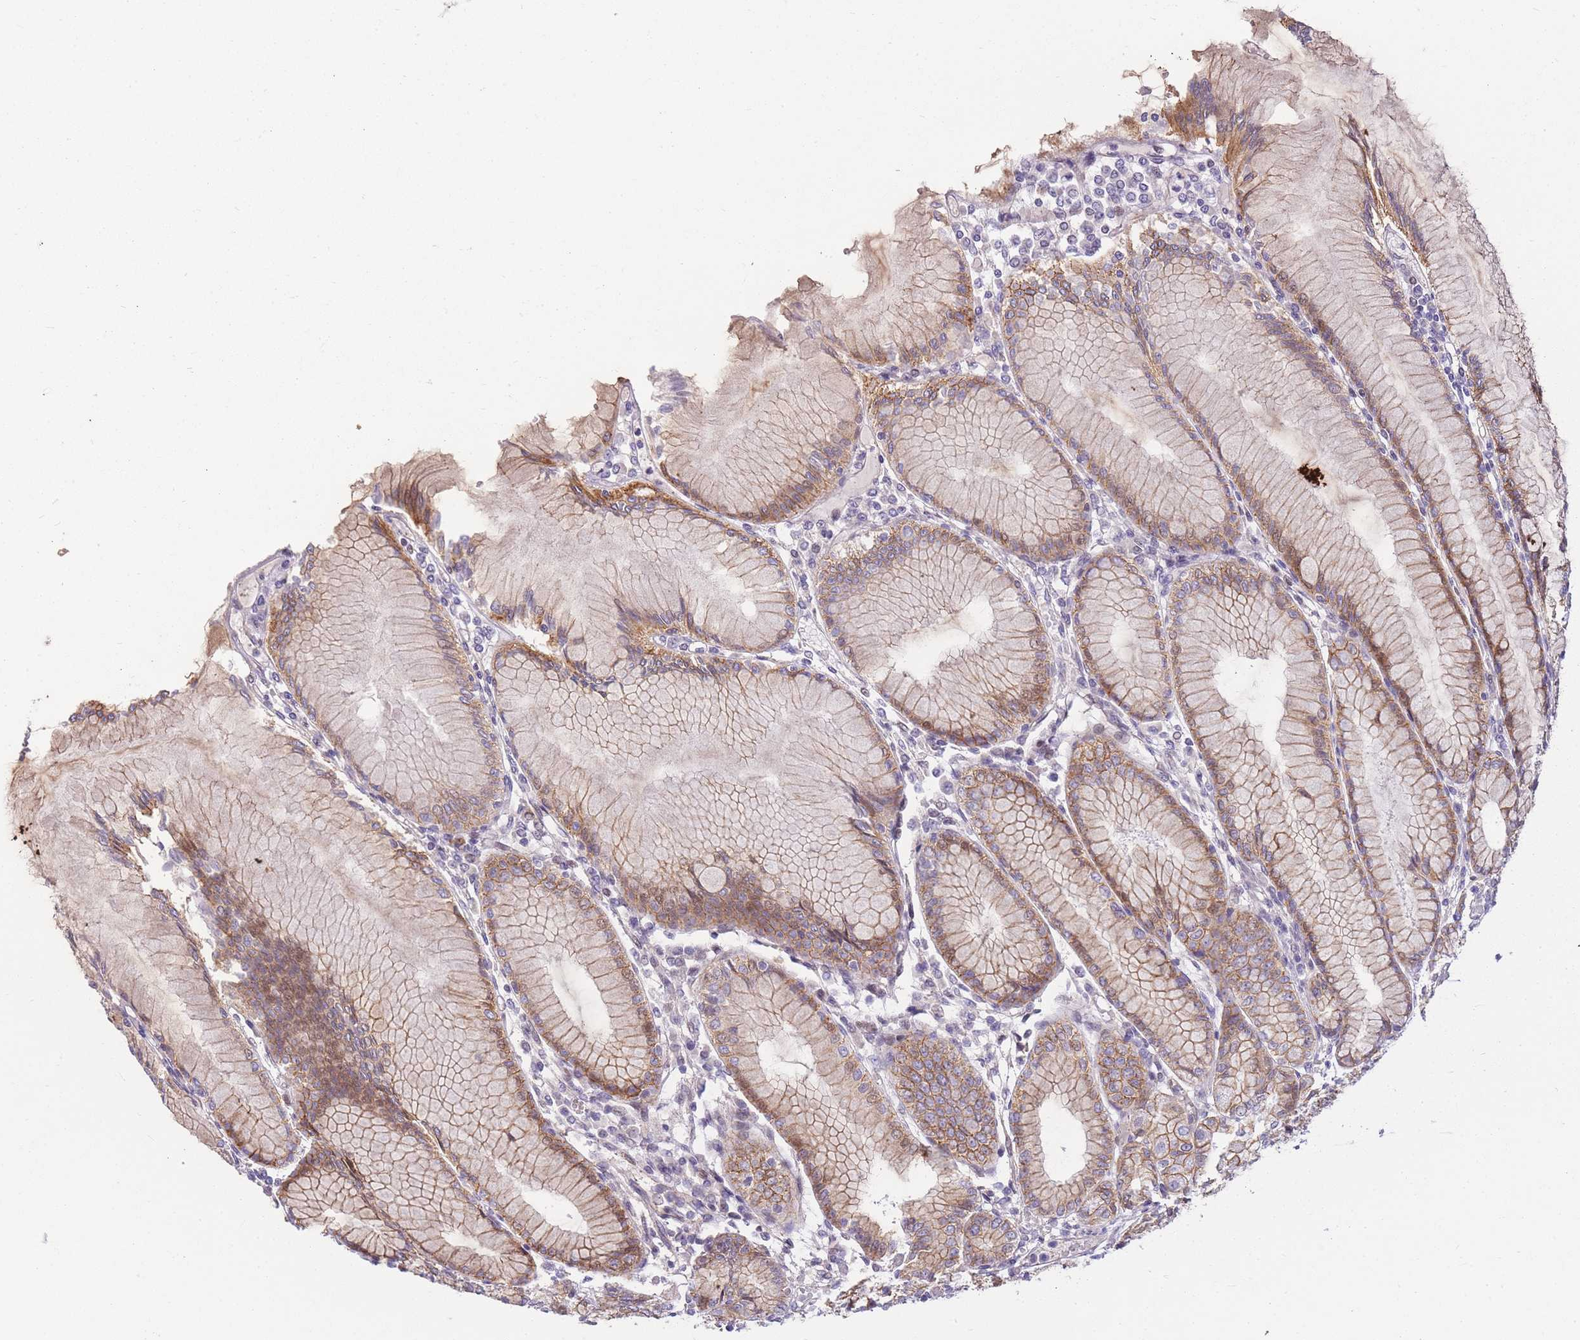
{"staining": {"intensity": "moderate", "quantity": ">75%", "location": "cytoplasmic/membranous"}, "tissue": "stomach", "cell_type": "Glandular cells", "image_type": "normal", "snomed": [{"axis": "morphology", "description": "Normal tissue, NOS"}, {"axis": "topography", "description": "Stomach"}], "caption": "Immunohistochemical staining of normal stomach reveals medium levels of moderate cytoplasmic/membranous expression in about >75% of glandular cells. (DAB IHC with brightfield microscopy, high magnification).", "gene": "CLBA1", "patient": {"sex": "female", "age": 57}}